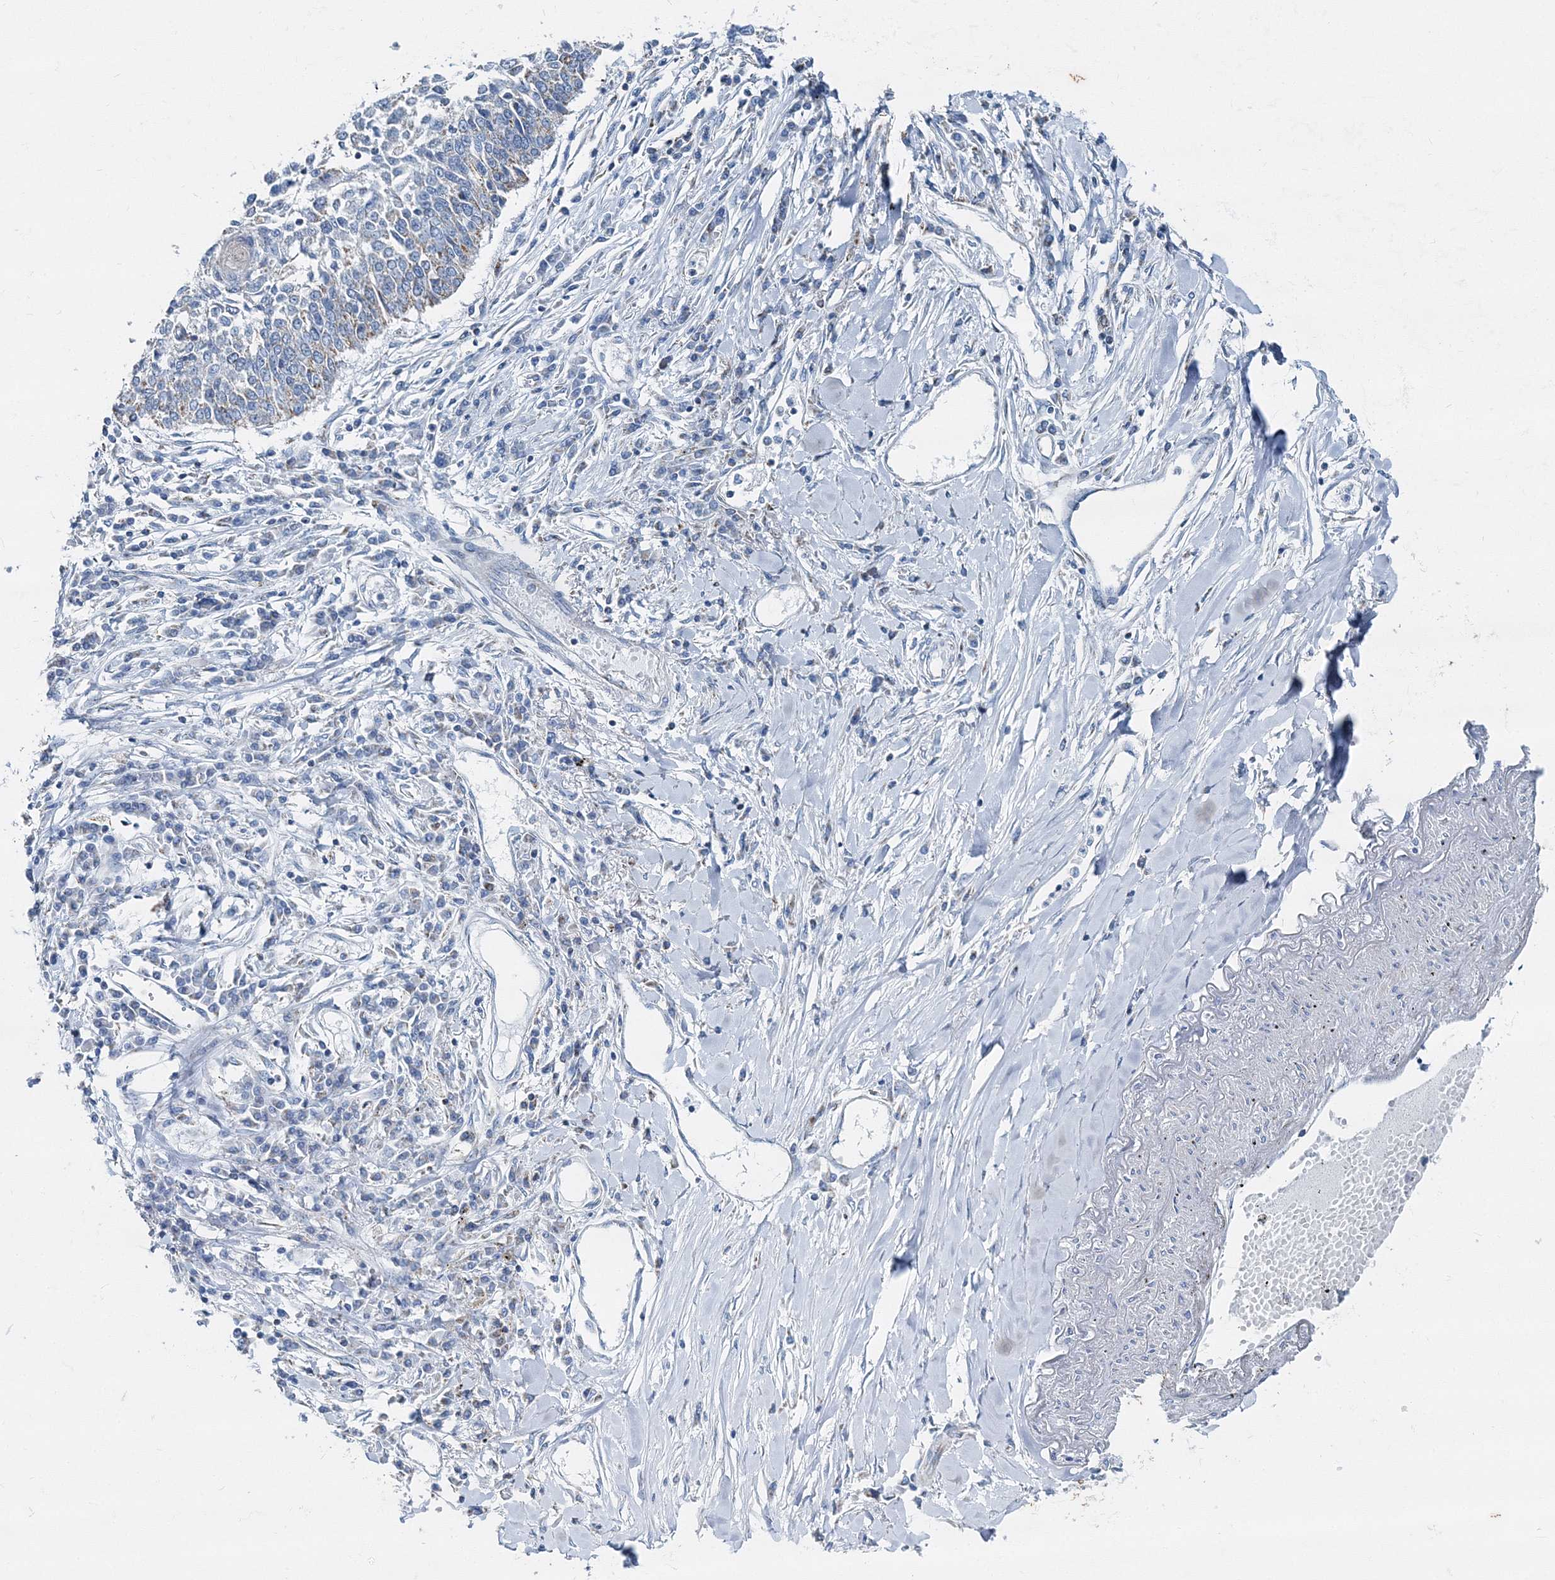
{"staining": {"intensity": "negative", "quantity": "none", "location": "none"}, "tissue": "lung cancer", "cell_type": "Tumor cells", "image_type": "cancer", "snomed": [{"axis": "morphology", "description": "Normal tissue, NOS"}, {"axis": "morphology", "description": "Squamous cell carcinoma, NOS"}, {"axis": "topography", "description": "Cartilage tissue"}, {"axis": "topography", "description": "Bronchus"}, {"axis": "topography", "description": "Lung"}, {"axis": "topography", "description": "Peripheral nerve tissue"}], "caption": "Lung squamous cell carcinoma was stained to show a protein in brown. There is no significant positivity in tumor cells.", "gene": "GABARAPL2", "patient": {"sex": "female", "age": 49}}